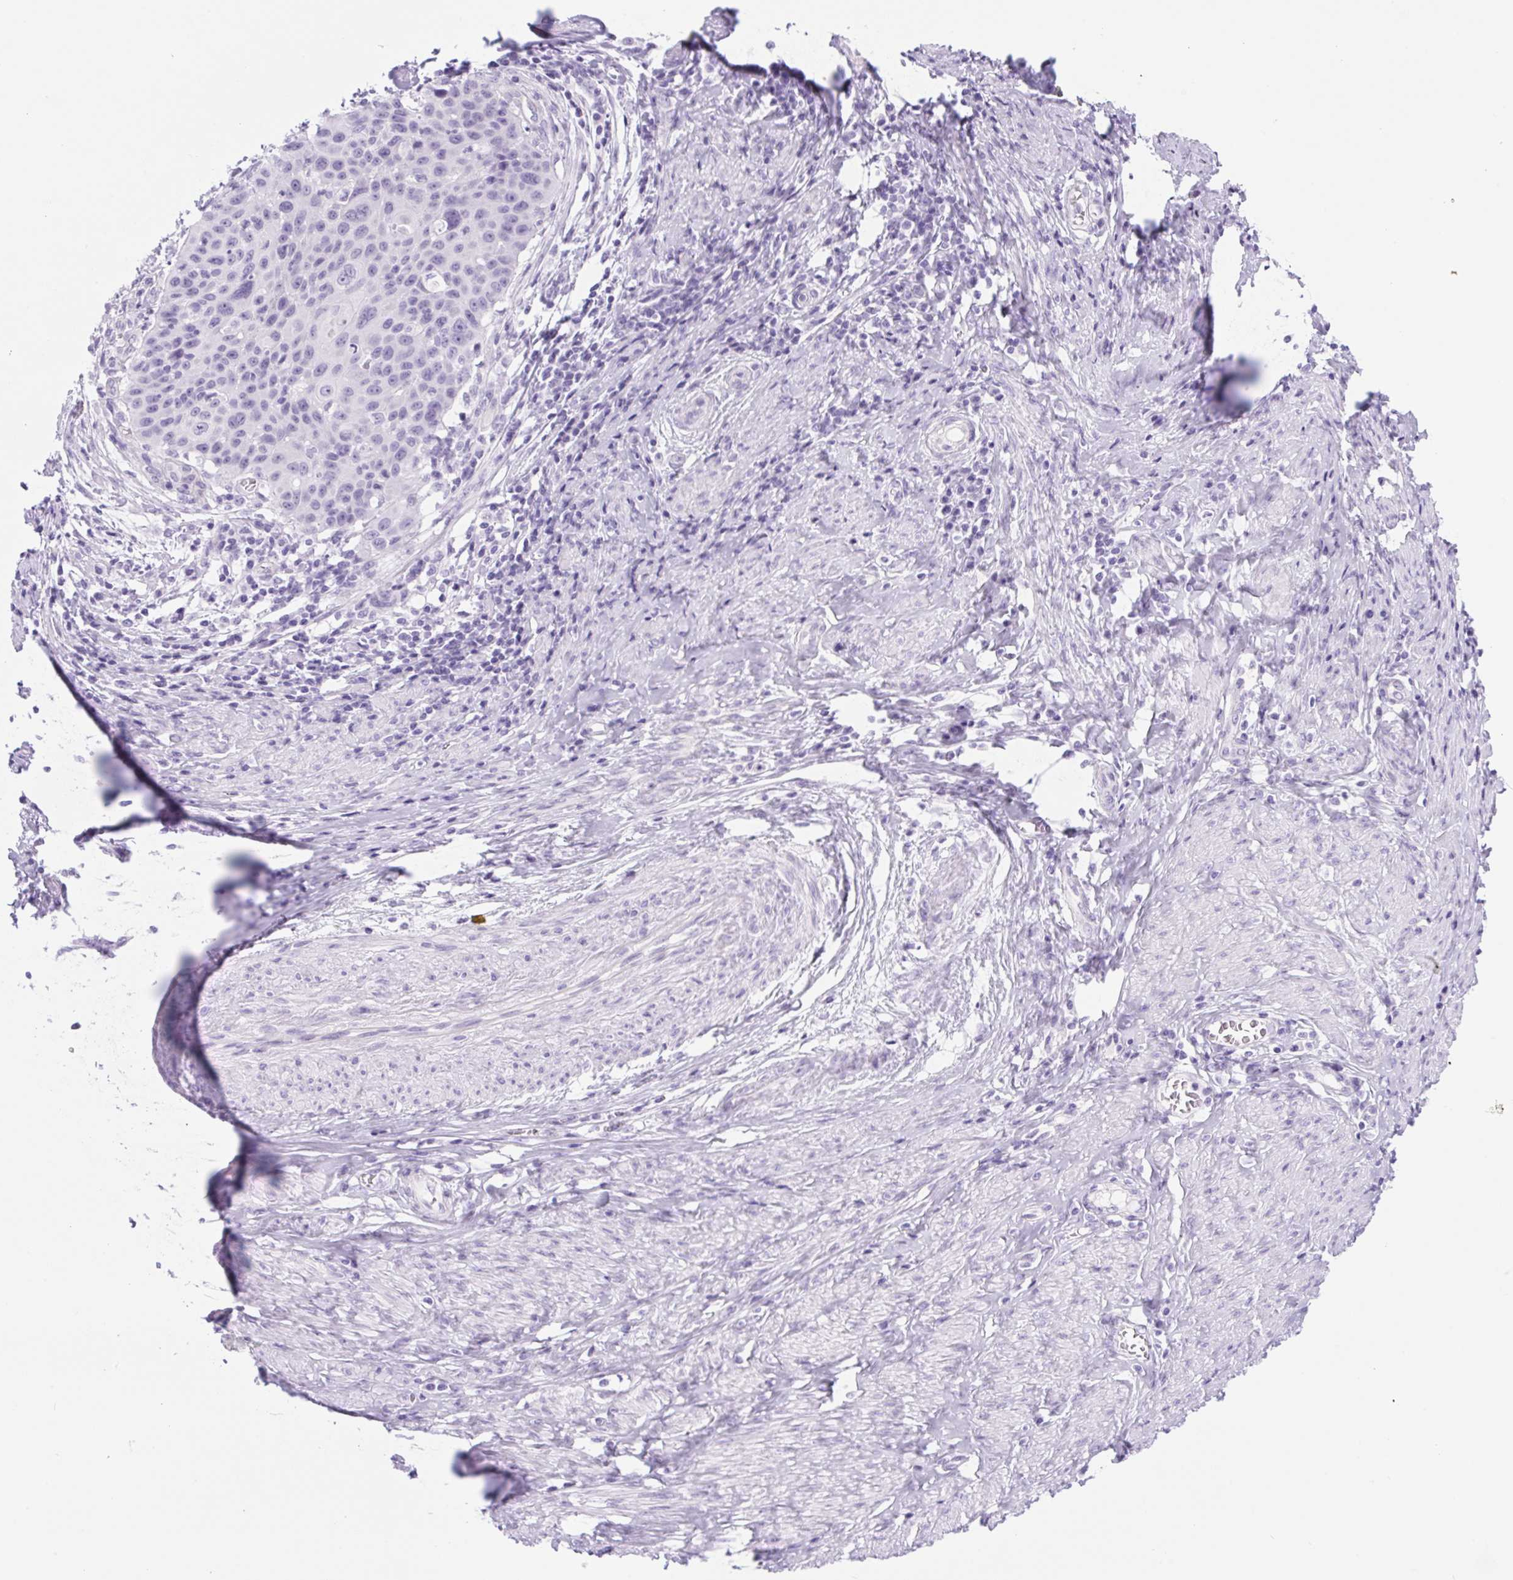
{"staining": {"intensity": "negative", "quantity": "none", "location": "none"}, "tissue": "cervical cancer", "cell_type": "Tumor cells", "image_type": "cancer", "snomed": [{"axis": "morphology", "description": "Squamous cell carcinoma, NOS"}, {"axis": "topography", "description": "Cervix"}], "caption": "Immunohistochemical staining of human cervical cancer (squamous cell carcinoma) exhibits no significant staining in tumor cells. Nuclei are stained in blue.", "gene": "SPACA5B", "patient": {"sex": "female", "age": 65}}